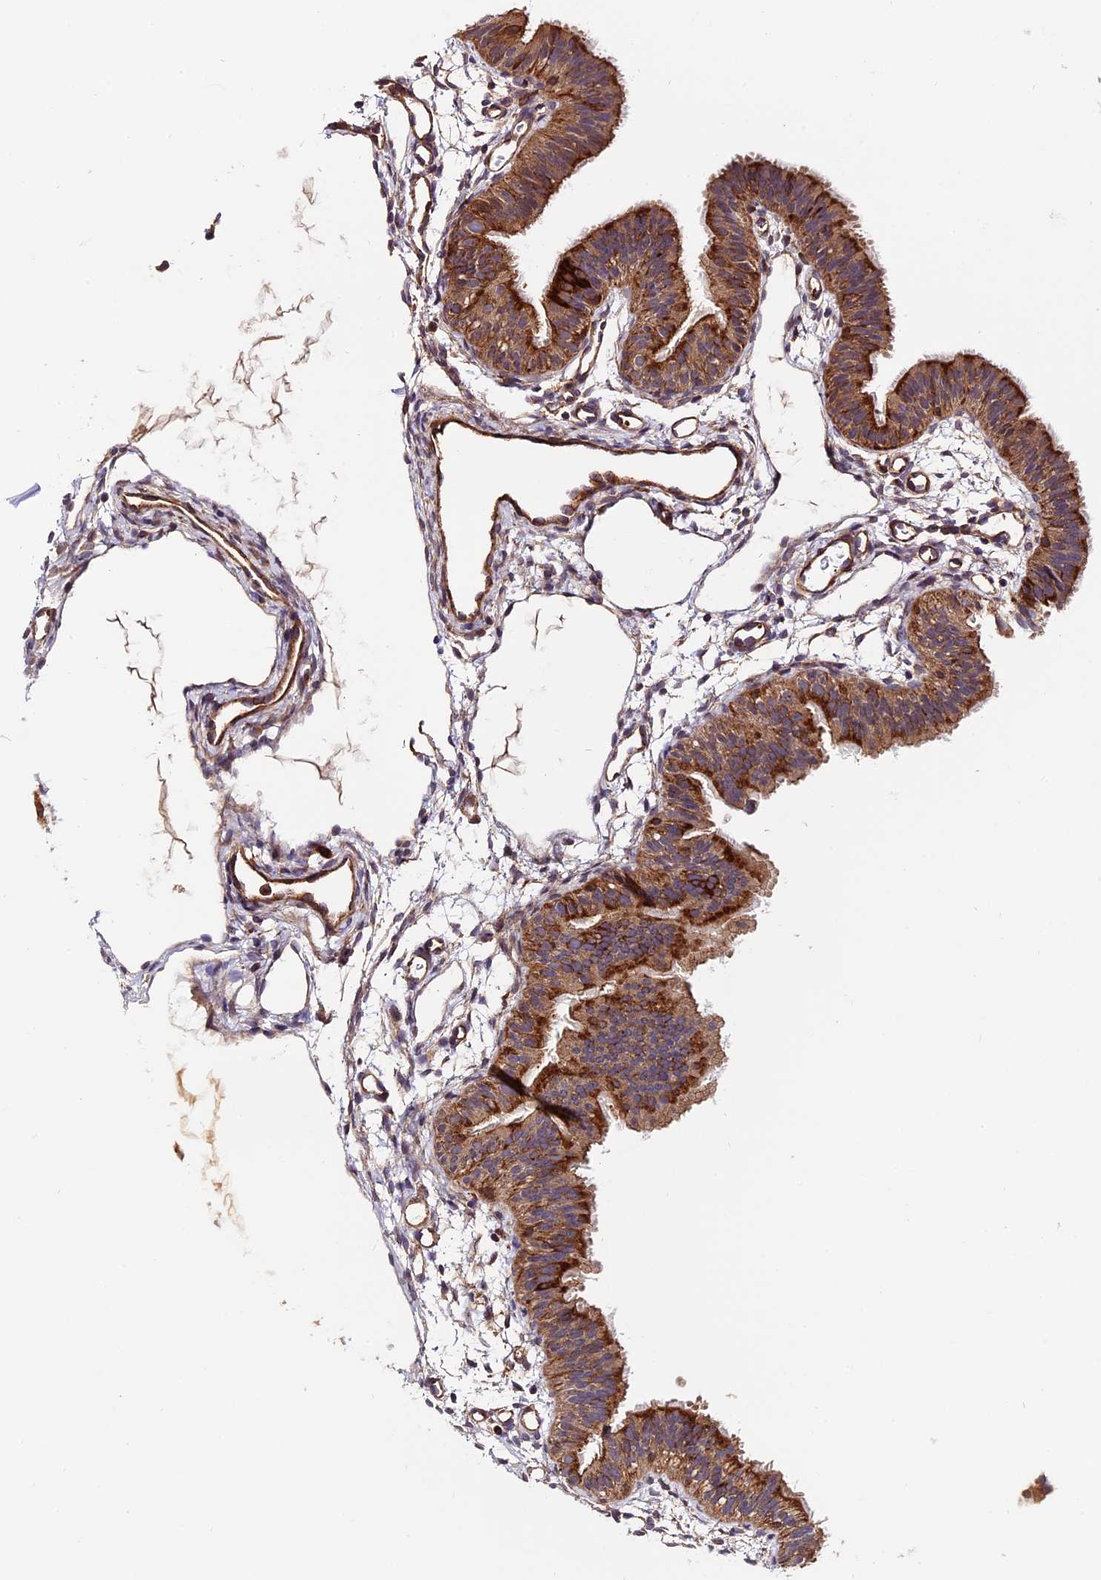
{"staining": {"intensity": "moderate", "quantity": ">75%", "location": "cytoplasmic/membranous"}, "tissue": "fallopian tube", "cell_type": "Glandular cells", "image_type": "normal", "snomed": [{"axis": "morphology", "description": "Normal tissue, NOS"}, {"axis": "topography", "description": "Fallopian tube"}], "caption": "Protein expression analysis of normal fallopian tube demonstrates moderate cytoplasmic/membranous positivity in approximately >75% of glandular cells.", "gene": "HERPUD1", "patient": {"sex": "female", "age": 35}}